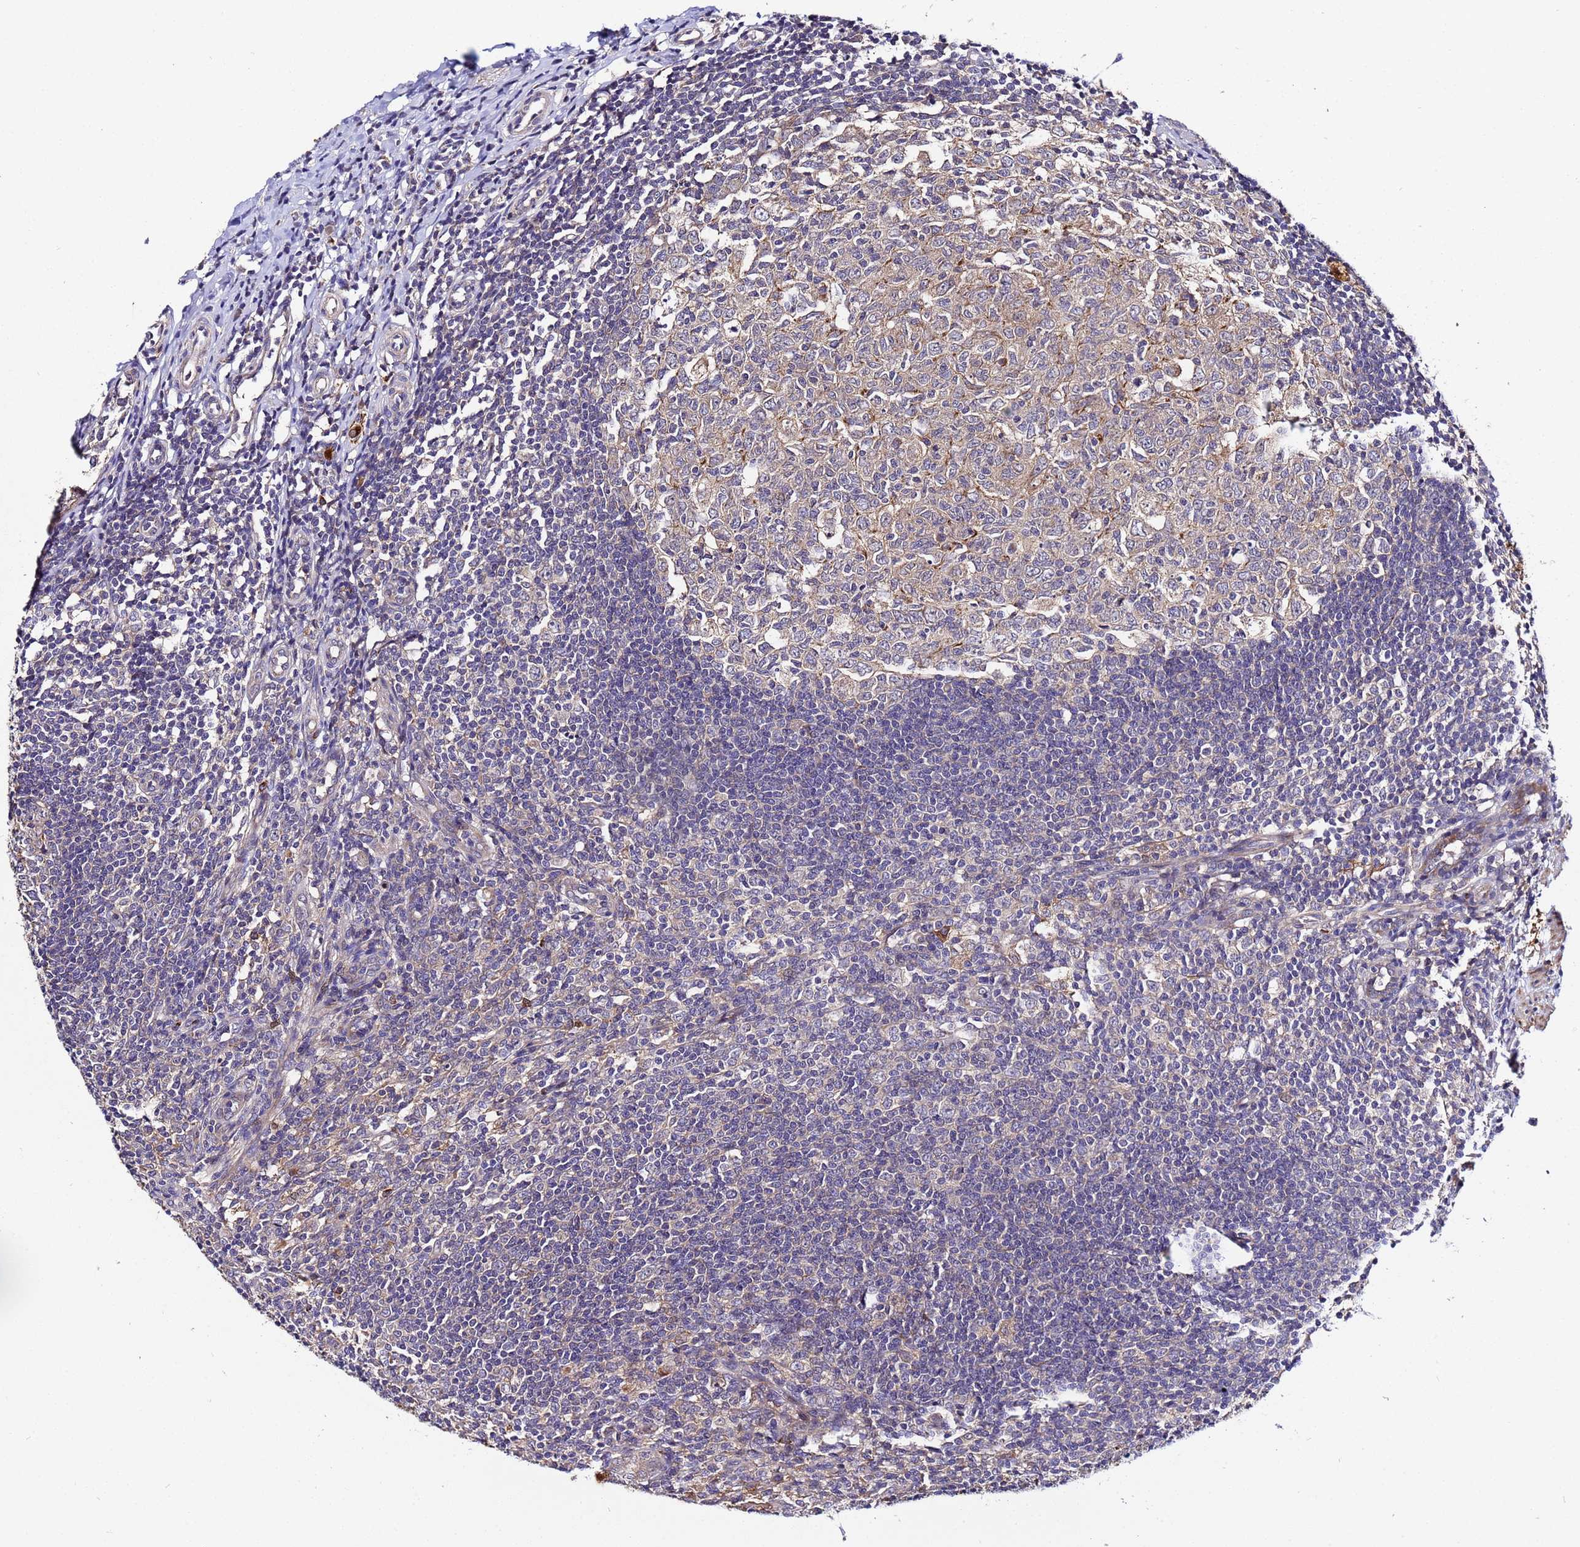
{"staining": {"intensity": "strong", "quantity": ">75%", "location": "cytoplasmic/membranous"}, "tissue": "appendix", "cell_type": "Glandular cells", "image_type": "normal", "snomed": [{"axis": "morphology", "description": "Normal tissue, NOS"}, {"axis": "topography", "description": "Appendix"}], "caption": "A brown stain labels strong cytoplasmic/membranous staining of a protein in glandular cells of unremarkable appendix. (IHC, brightfield microscopy, high magnification).", "gene": "PLXDC2", "patient": {"sex": "male", "age": 14}}